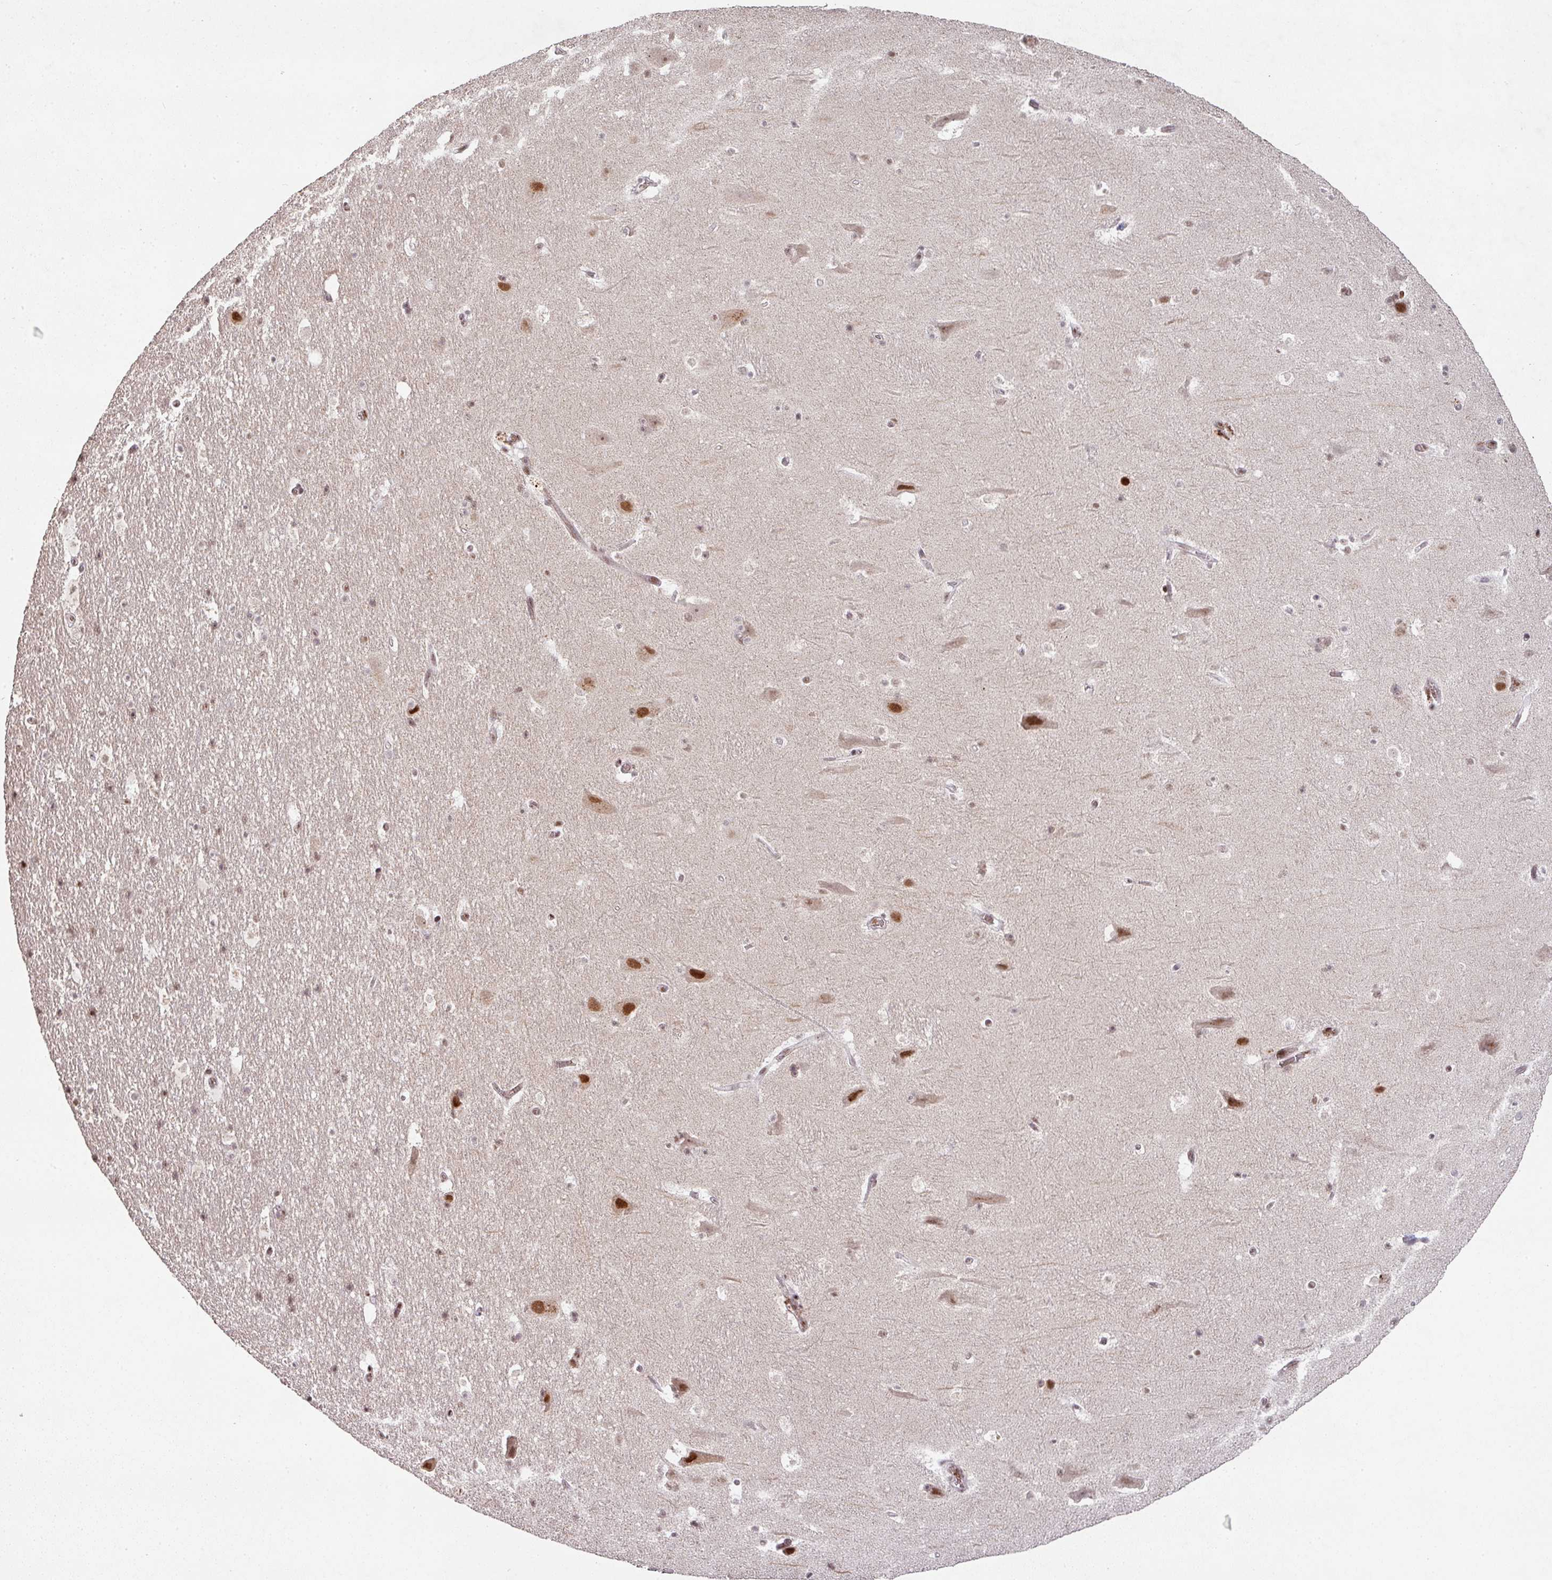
{"staining": {"intensity": "weak", "quantity": "25%-75%", "location": "nuclear"}, "tissue": "hippocampus", "cell_type": "Glial cells", "image_type": "normal", "snomed": [{"axis": "morphology", "description": "Normal tissue, NOS"}, {"axis": "topography", "description": "Hippocampus"}], "caption": "Immunohistochemistry staining of benign hippocampus, which exhibits low levels of weak nuclear expression in approximately 25%-75% of glial cells indicating weak nuclear protein expression. The staining was performed using DAB (brown) for protein detection and nuclei were counterstained in hematoxylin (blue).", "gene": "NEIL1", "patient": {"sex": "male", "age": 37}}